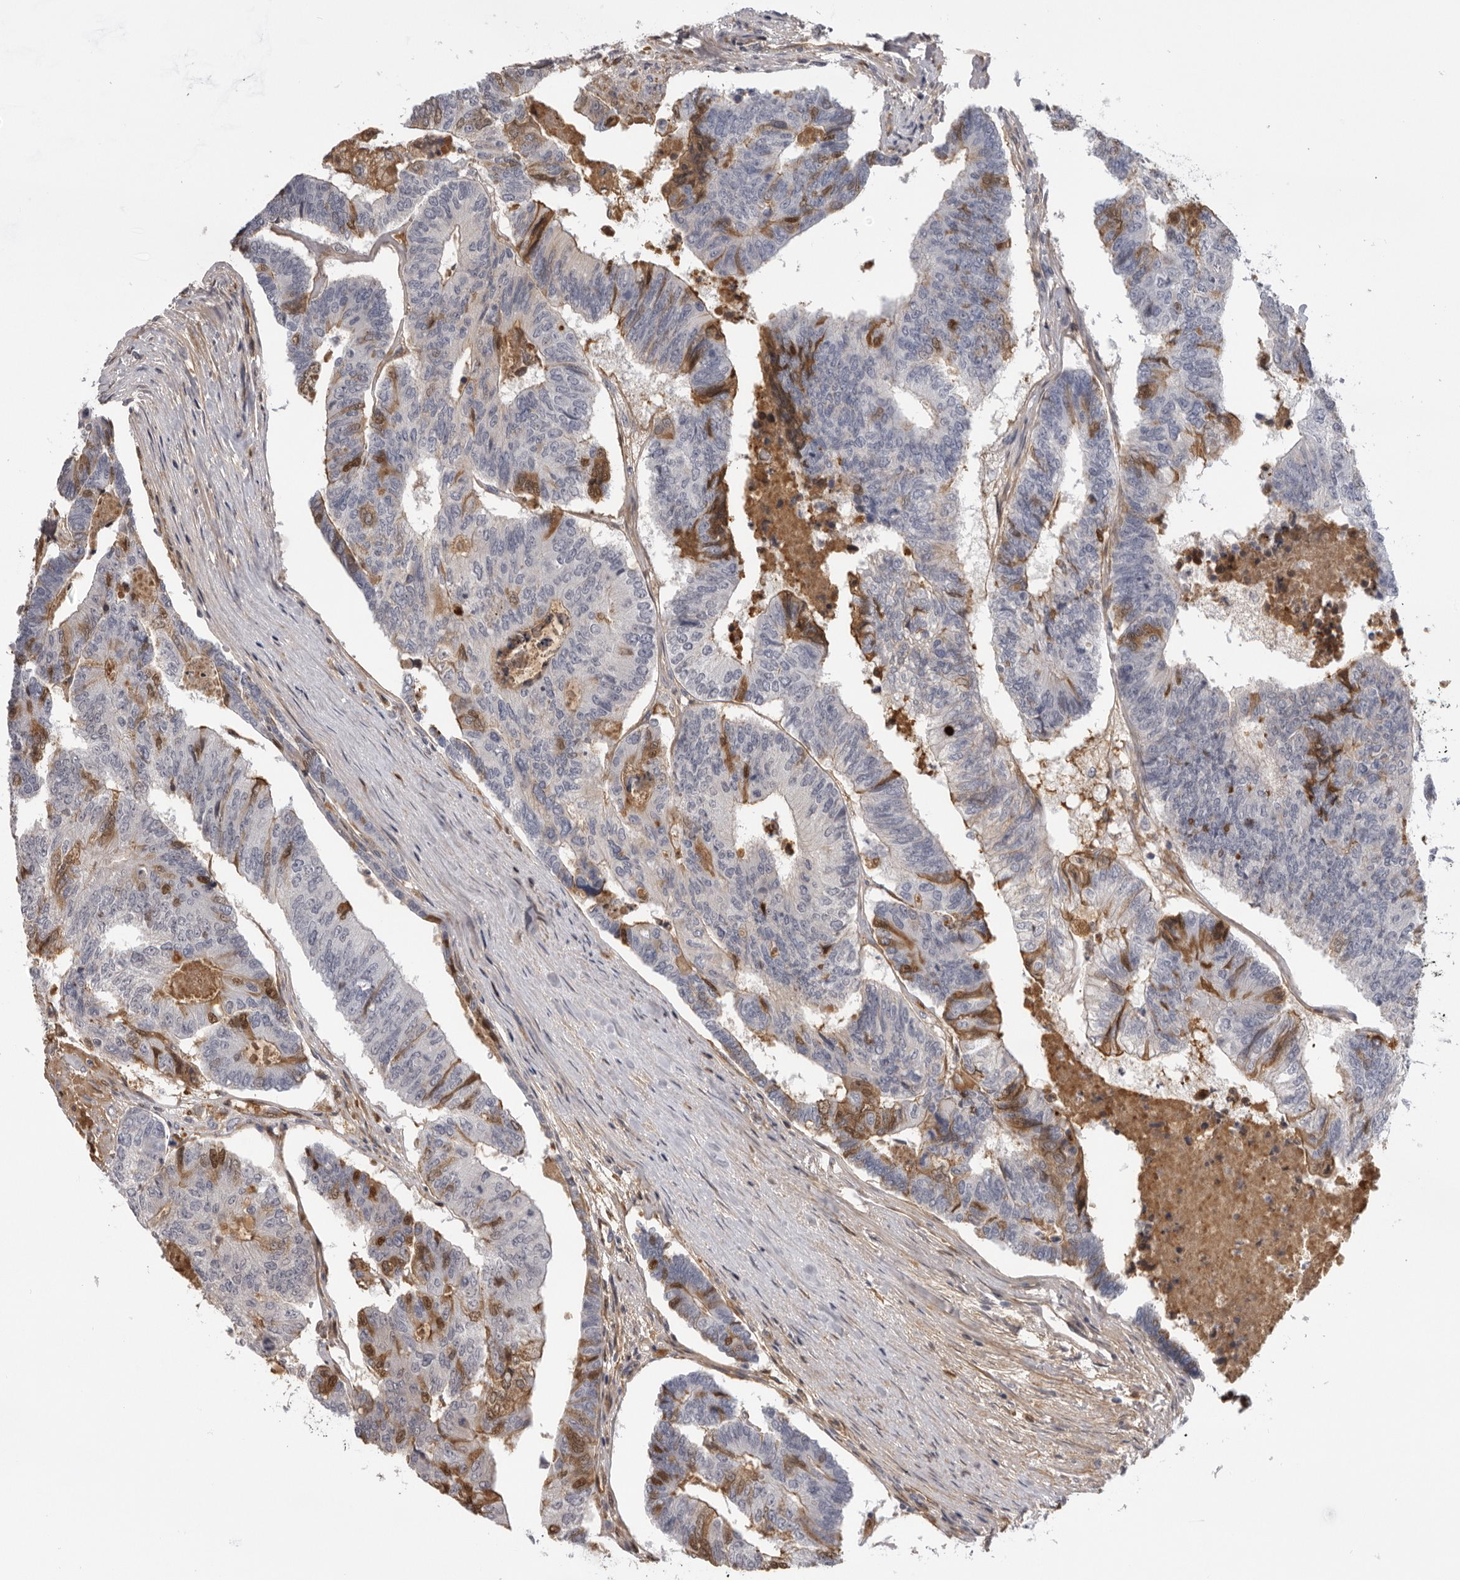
{"staining": {"intensity": "negative", "quantity": "none", "location": "none"}, "tissue": "colorectal cancer", "cell_type": "Tumor cells", "image_type": "cancer", "snomed": [{"axis": "morphology", "description": "Adenocarcinoma, NOS"}, {"axis": "topography", "description": "Colon"}], "caption": "The image exhibits no significant positivity in tumor cells of adenocarcinoma (colorectal). Brightfield microscopy of immunohistochemistry (IHC) stained with DAB (brown) and hematoxylin (blue), captured at high magnification.", "gene": "PLEKHF2", "patient": {"sex": "female", "age": 67}}